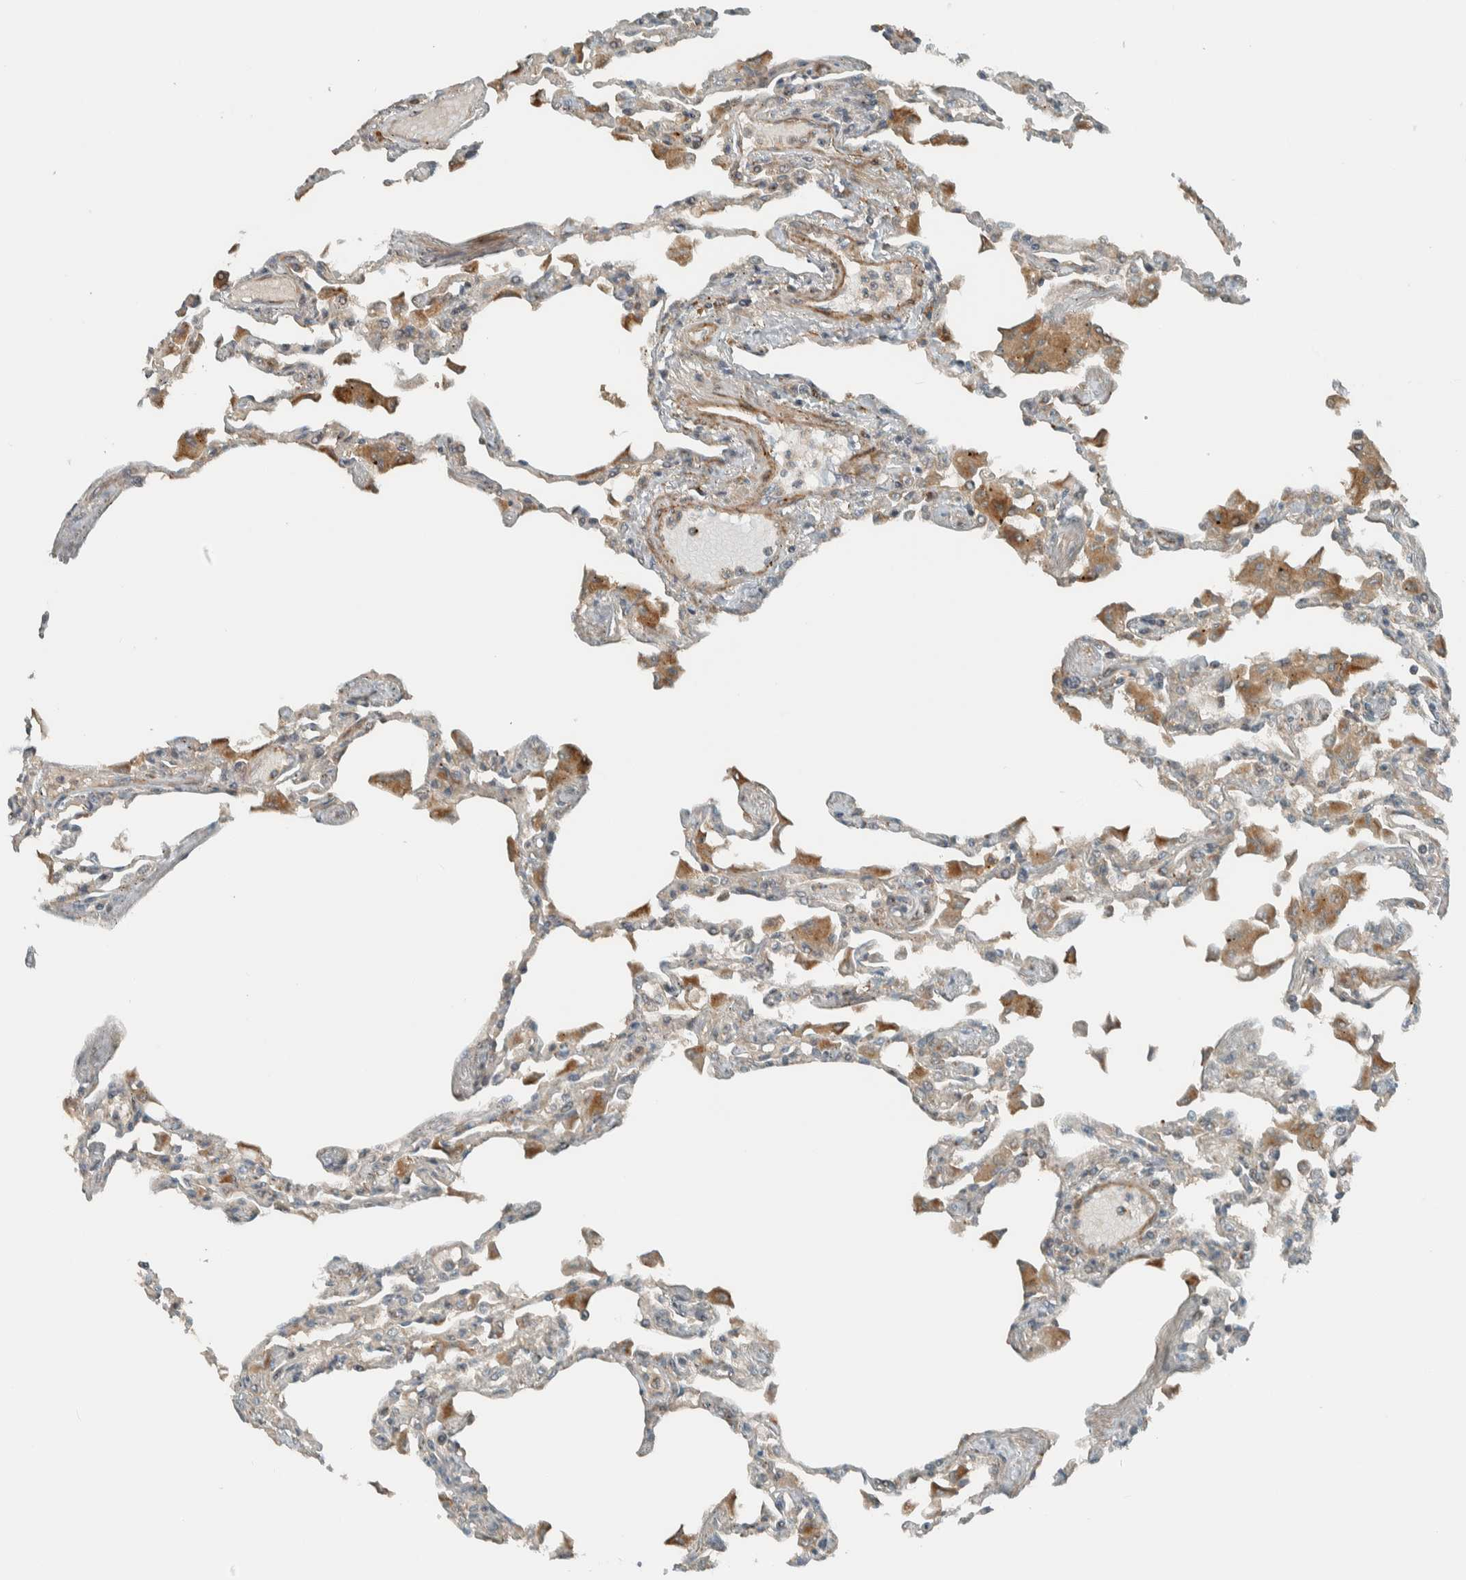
{"staining": {"intensity": "weak", "quantity": "<25%", "location": "cytoplasmic/membranous"}, "tissue": "lung", "cell_type": "Alveolar cells", "image_type": "normal", "snomed": [{"axis": "morphology", "description": "Normal tissue, NOS"}, {"axis": "topography", "description": "Bronchus"}, {"axis": "topography", "description": "Lung"}], "caption": "An image of lung stained for a protein exhibits no brown staining in alveolar cells. Brightfield microscopy of IHC stained with DAB (brown) and hematoxylin (blue), captured at high magnification.", "gene": "EXOC7", "patient": {"sex": "female", "age": 49}}